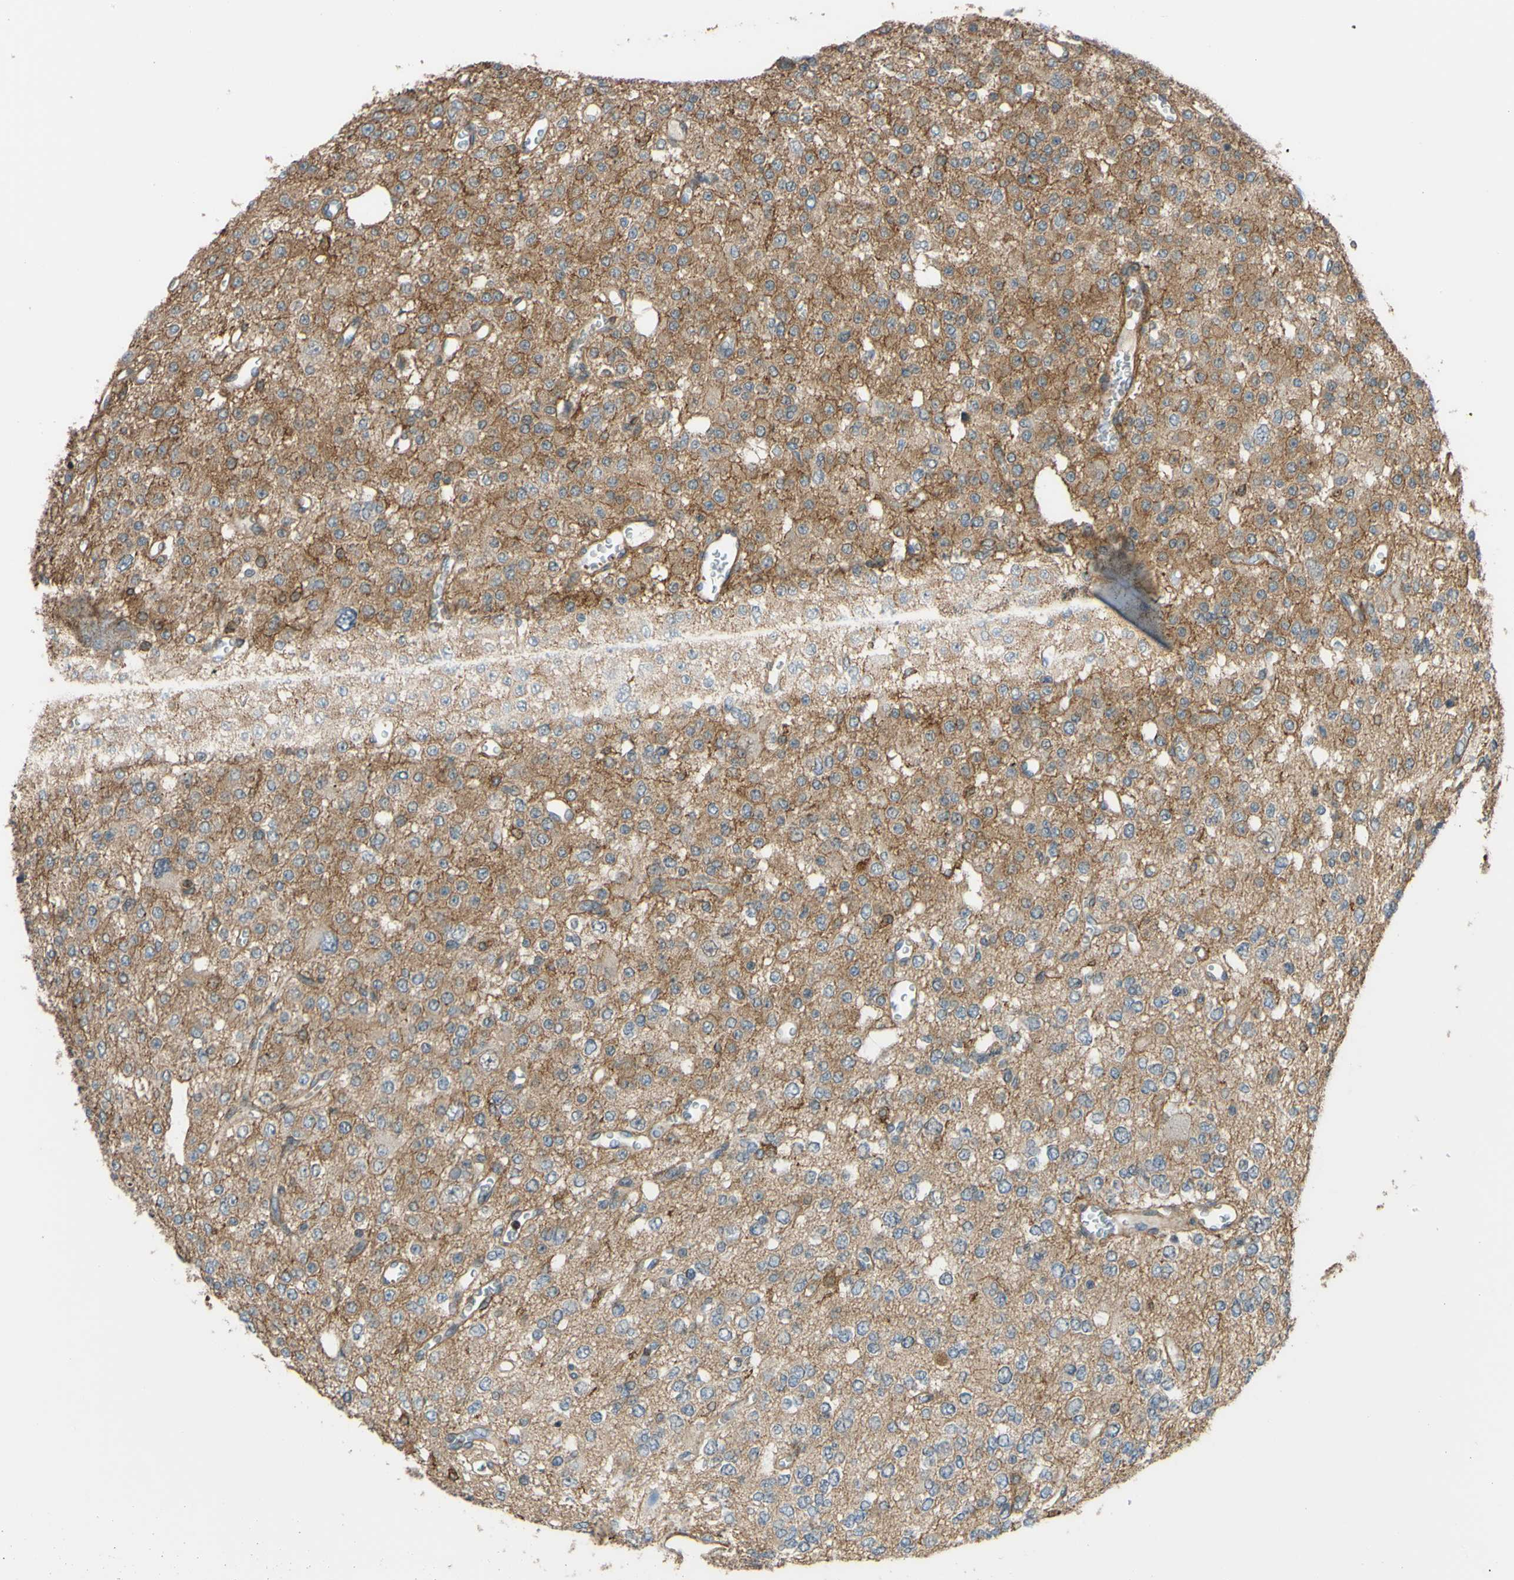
{"staining": {"intensity": "moderate", "quantity": ">75%", "location": "cytoplasmic/membranous"}, "tissue": "glioma", "cell_type": "Tumor cells", "image_type": "cancer", "snomed": [{"axis": "morphology", "description": "Glioma, malignant, Low grade"}, {"axis": "topography", "description": "Brain"}], "caption": "There is medium levels of moderate cytoplasmic/membranous expression in tumor cells of low-grade glioma (malignant), as demonstrated by immunohistochemical staining (brown color).", "gene": "ADD3", "patient": {"sex": "male", "age": 38}}